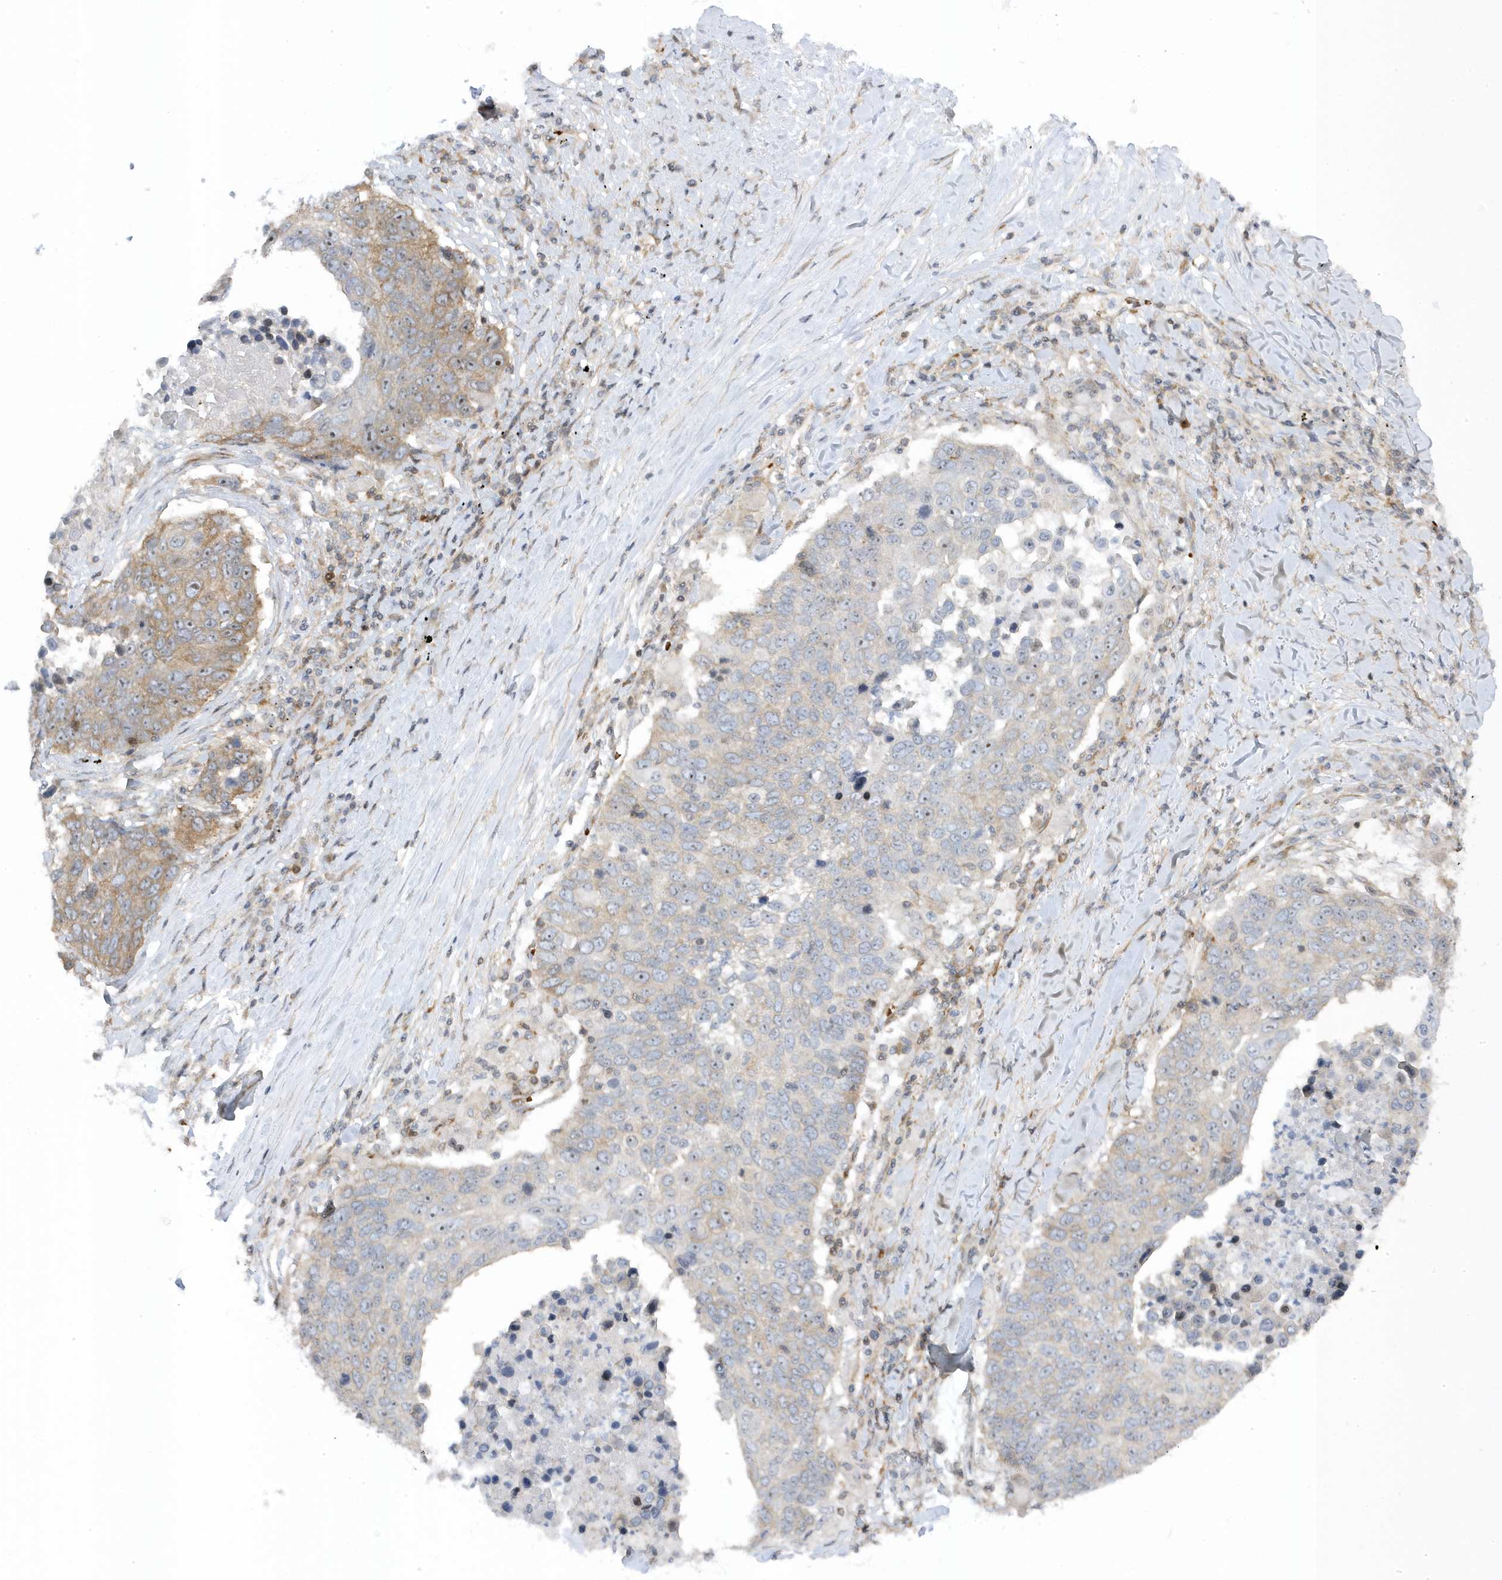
{"staining": {"intensity": "weak", "quantity": "25%-75%", "location": "cytoplasmic/membranous,nuclear"}, "tissue": "lung cancer", "cell_type": "Tumor cells", "image_type": "cancer", "snomed": [{"axis": "morphology", "description": "Squamous cell carcinoma, NOS"}, {"axis": "topography", "description": "Lung"}], "caption": "Immunohistochemistry (IHC) of lung cancer displays low levels of weak cytoplasmic/membranous and nuclear expression in about 25%-75% of tumor cells. (brown staining indicates protein expression, while blue staining denotes nuclei).", "gene": "MAP7D3", "patient": {"sex": "male", "age": 66}}